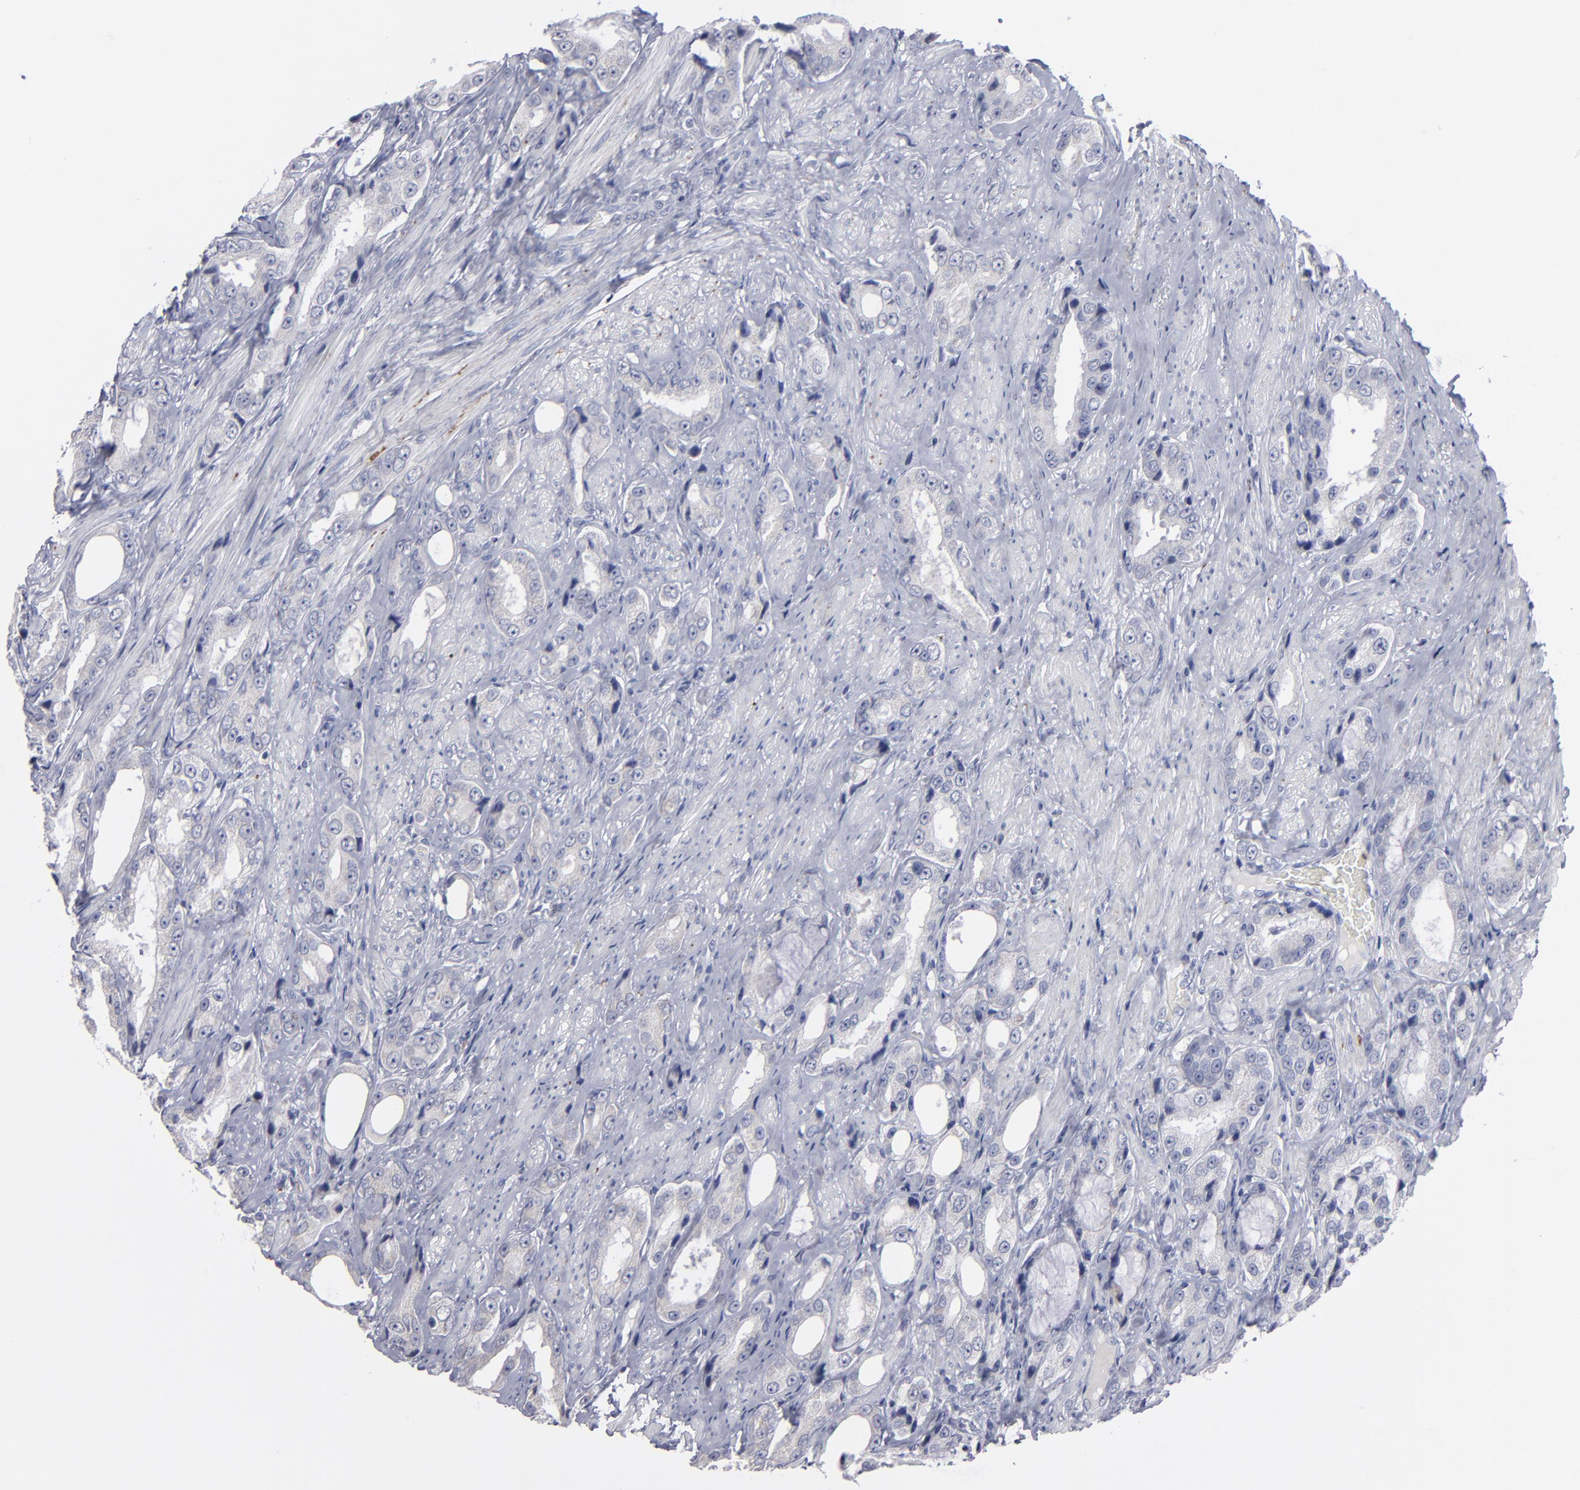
{"staining": {"intensity": "negative", "quantity": "none", "location": "none"}, "tissue": "prostate cancer", "cell_type": "Tumor cells", "image_type": "cancer", "snomed": [{"axis": "morphology", "description": "Adenocarcinoma, Medium grade"}, {"axis": "topography", "description": "Prostate"}], "caption": "Protein analysis of prostate medium-grade adenocarcinoma shows no significant positivity in tumor cells.", "gene": "RPH3A", "patient": {"sex": "male", "age": 60}}